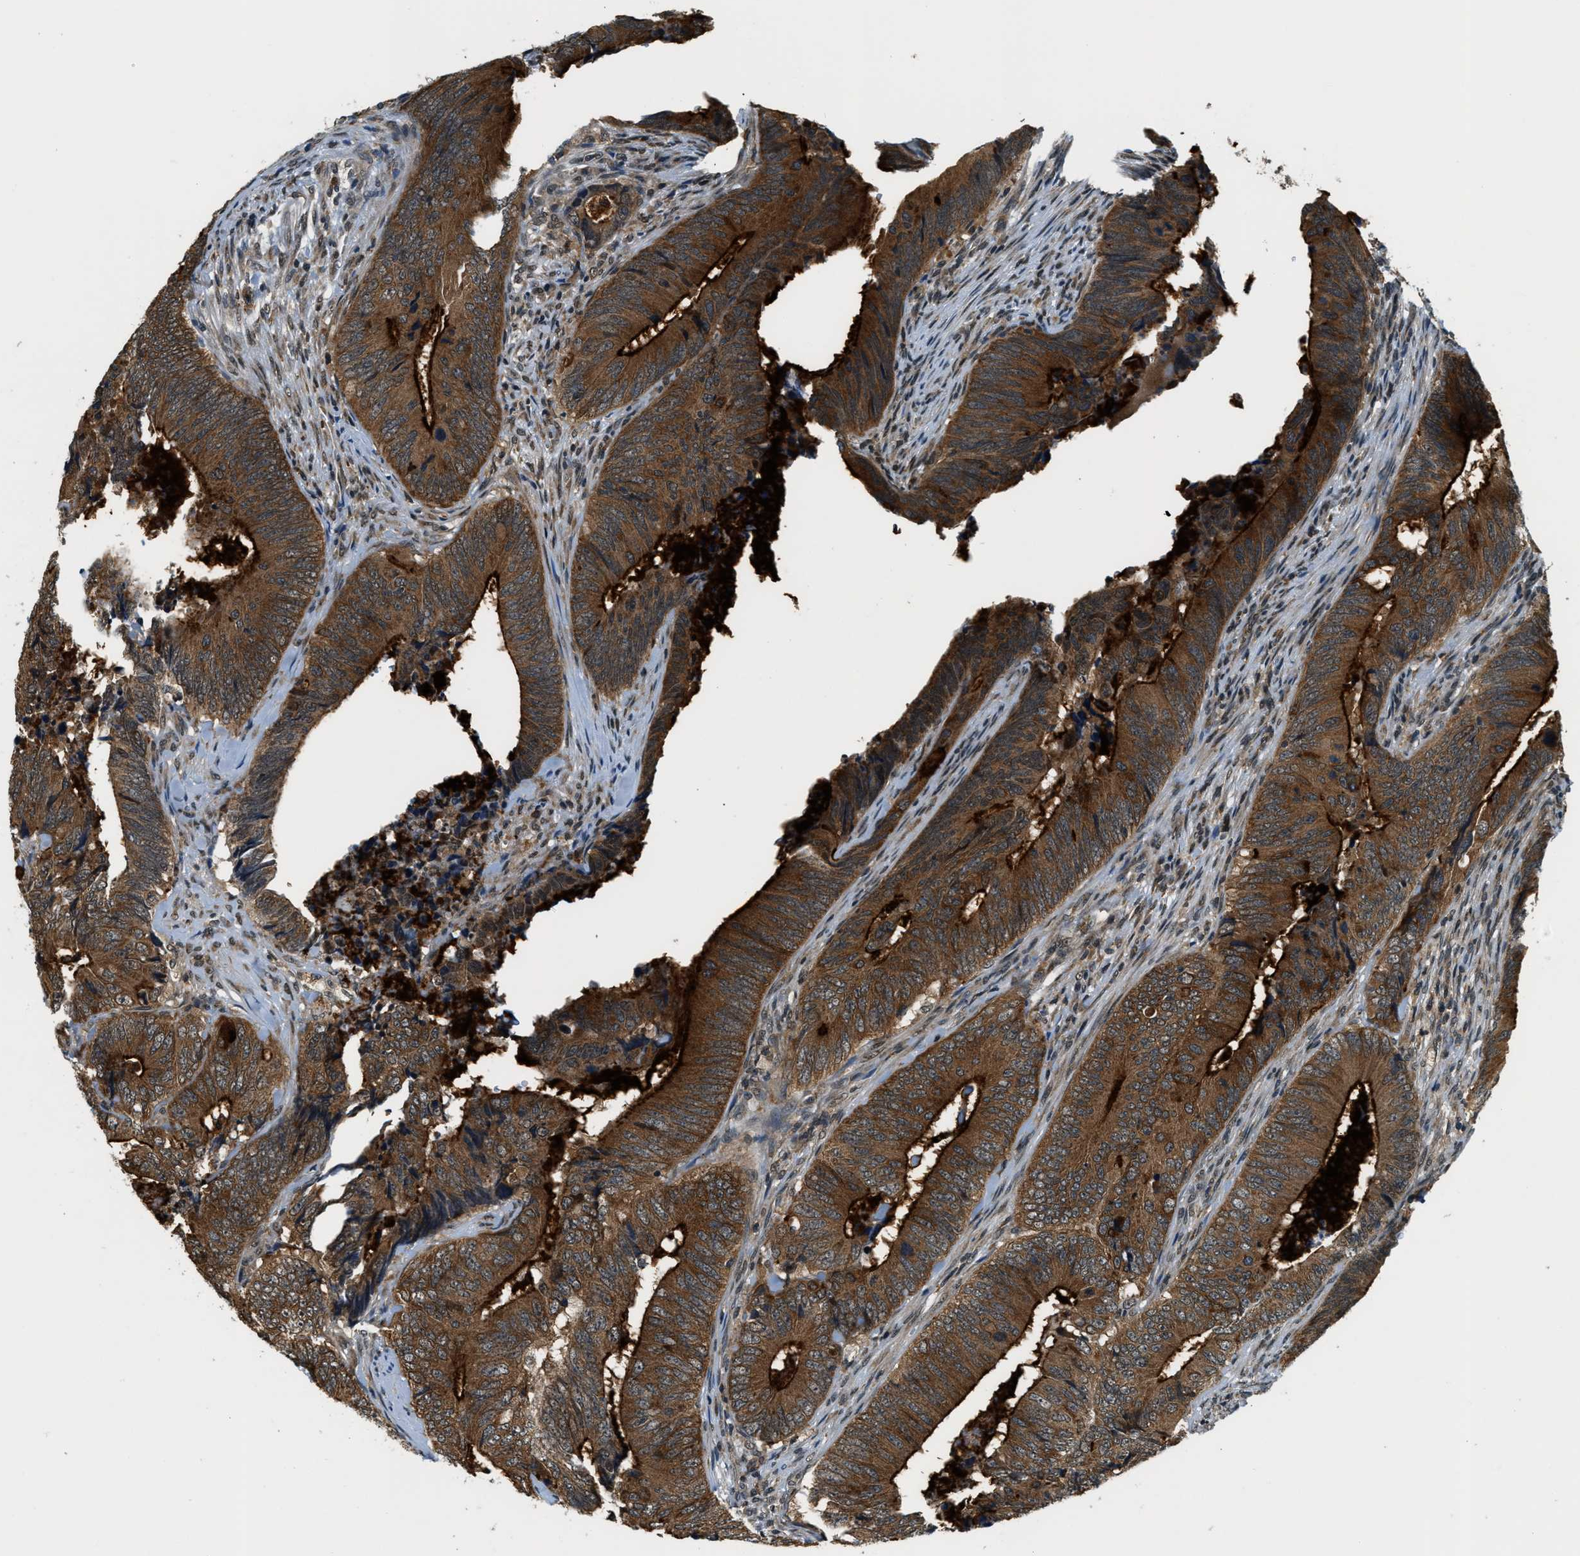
{"staining": {"intensity": "strong", "quantity": ">75%", "location": "cytoplasmic/membranous"}, "tissue": "colorectal cancer", "cell_type": "Tumor cells", "image_type": "cancer", "snomed": [{"axis": "morphology", "description": "Normal tissue, NOS"}, {"axis": "morphology", "description": "Adenocarcinoma, NOS"}, {"axis": "topography", "description": "Colon"}], "caption": "High-power microscopy captured an immunohistochemistry (IHC) photomicrograph of adenocarcinoma (colorectal), revealing strong cytoplasmic/membranous staining in approximately >75% of tumor cells.", "gene": "RAB11FIP1", "patient": {"sex": "male", "age": 56}}